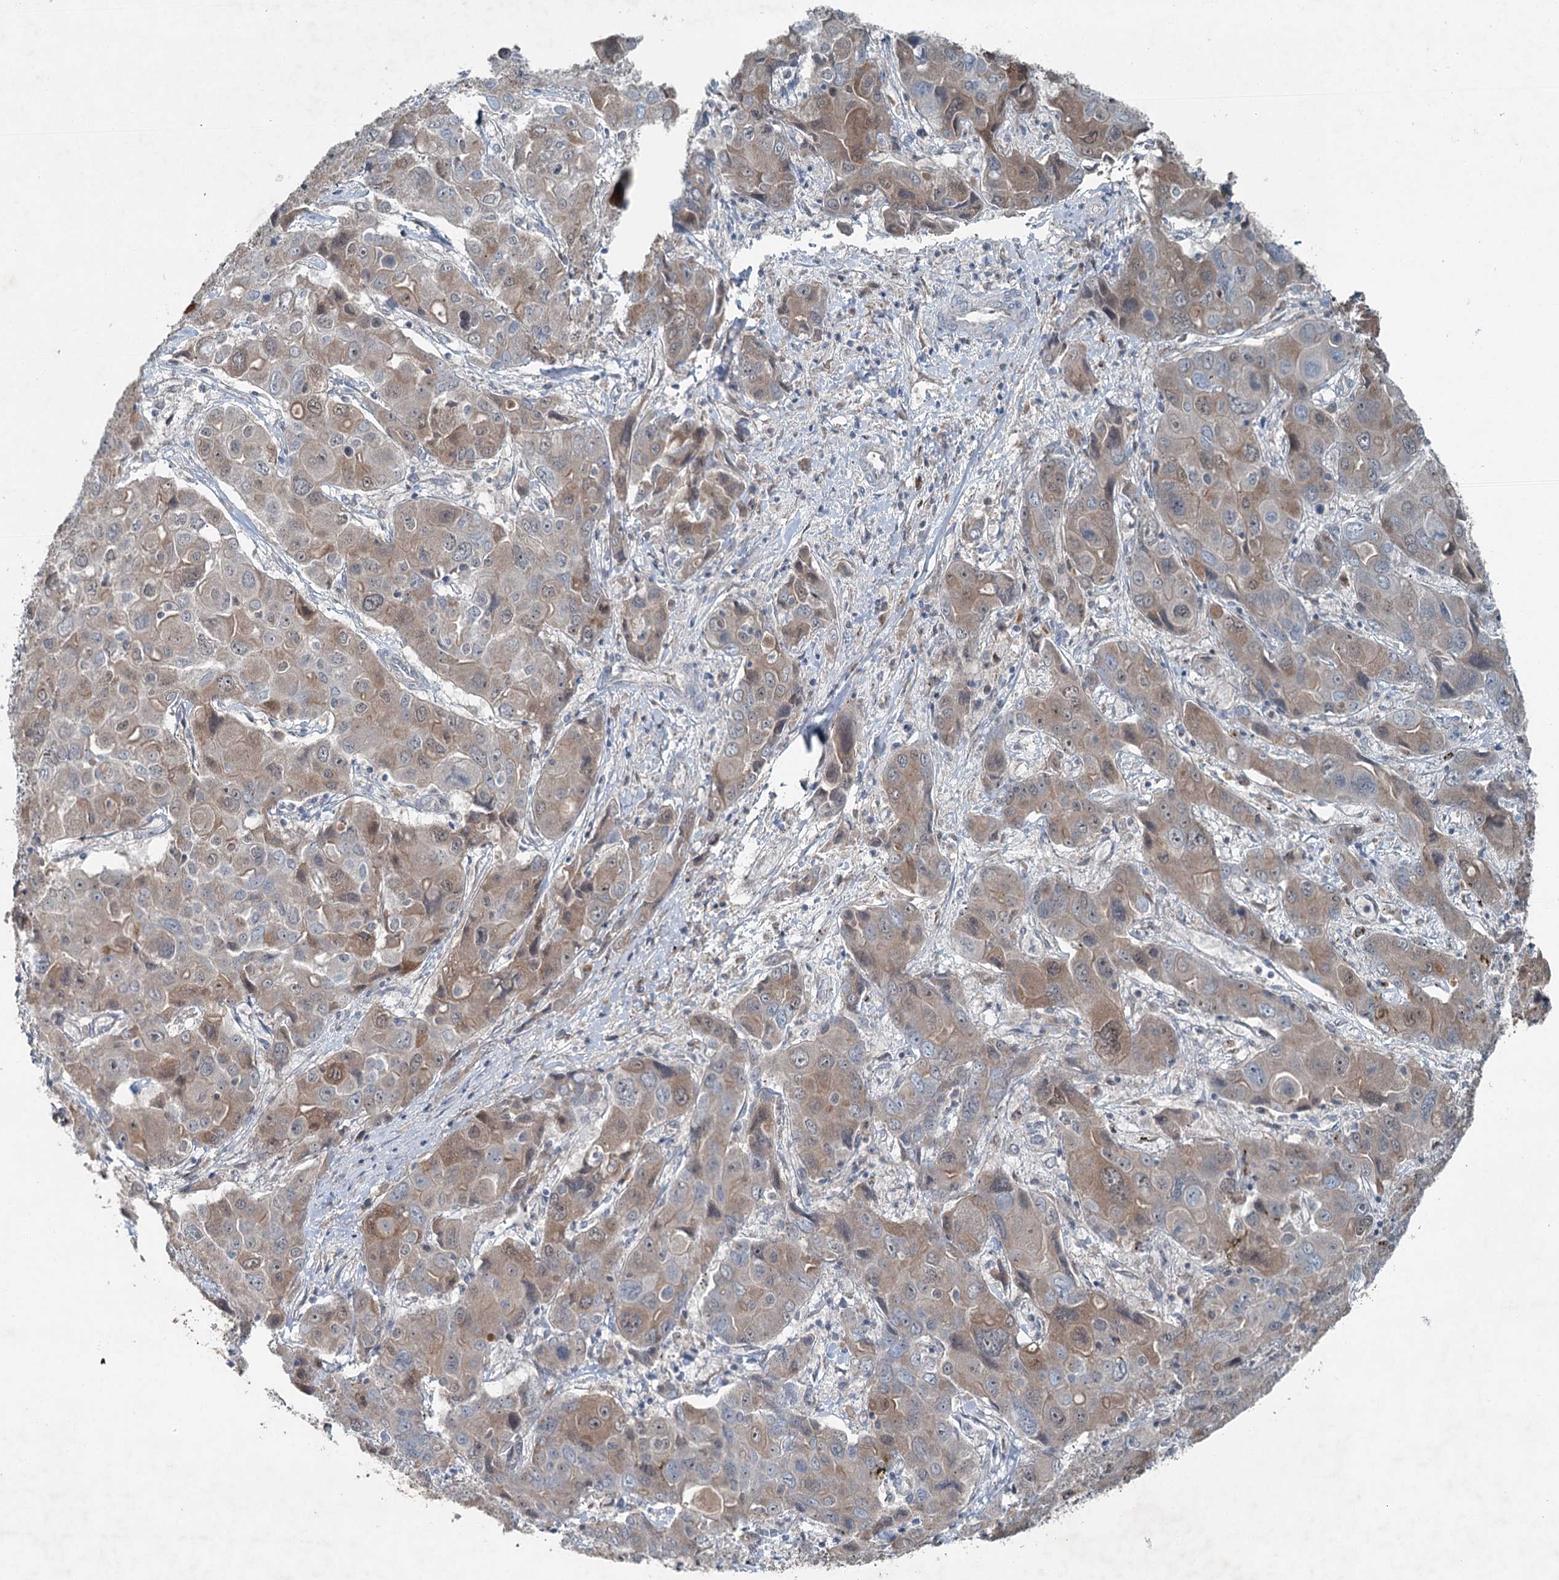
{"staining": {"intensity": "moderate", "quantity": "<25%", "location": "cytoplasmic/membranous"}, "tissue": "liver cancer", "cell_type": "Tumor cells", "image_type": "cancer", "snomed": [{"axis": "morphology", "description": "Cholangiocarcinoma"}, {"axis": "topography", "description": "Liver"}], "caption": "Liver cholangiocarcinoma tissue shows moderate cytoplasmic/membranous expression in about <25% of tumor cells, visualized by immunohistochemistry.", "gene": "CHCHD5", "patient": {"sex": "male", "age": 67}}